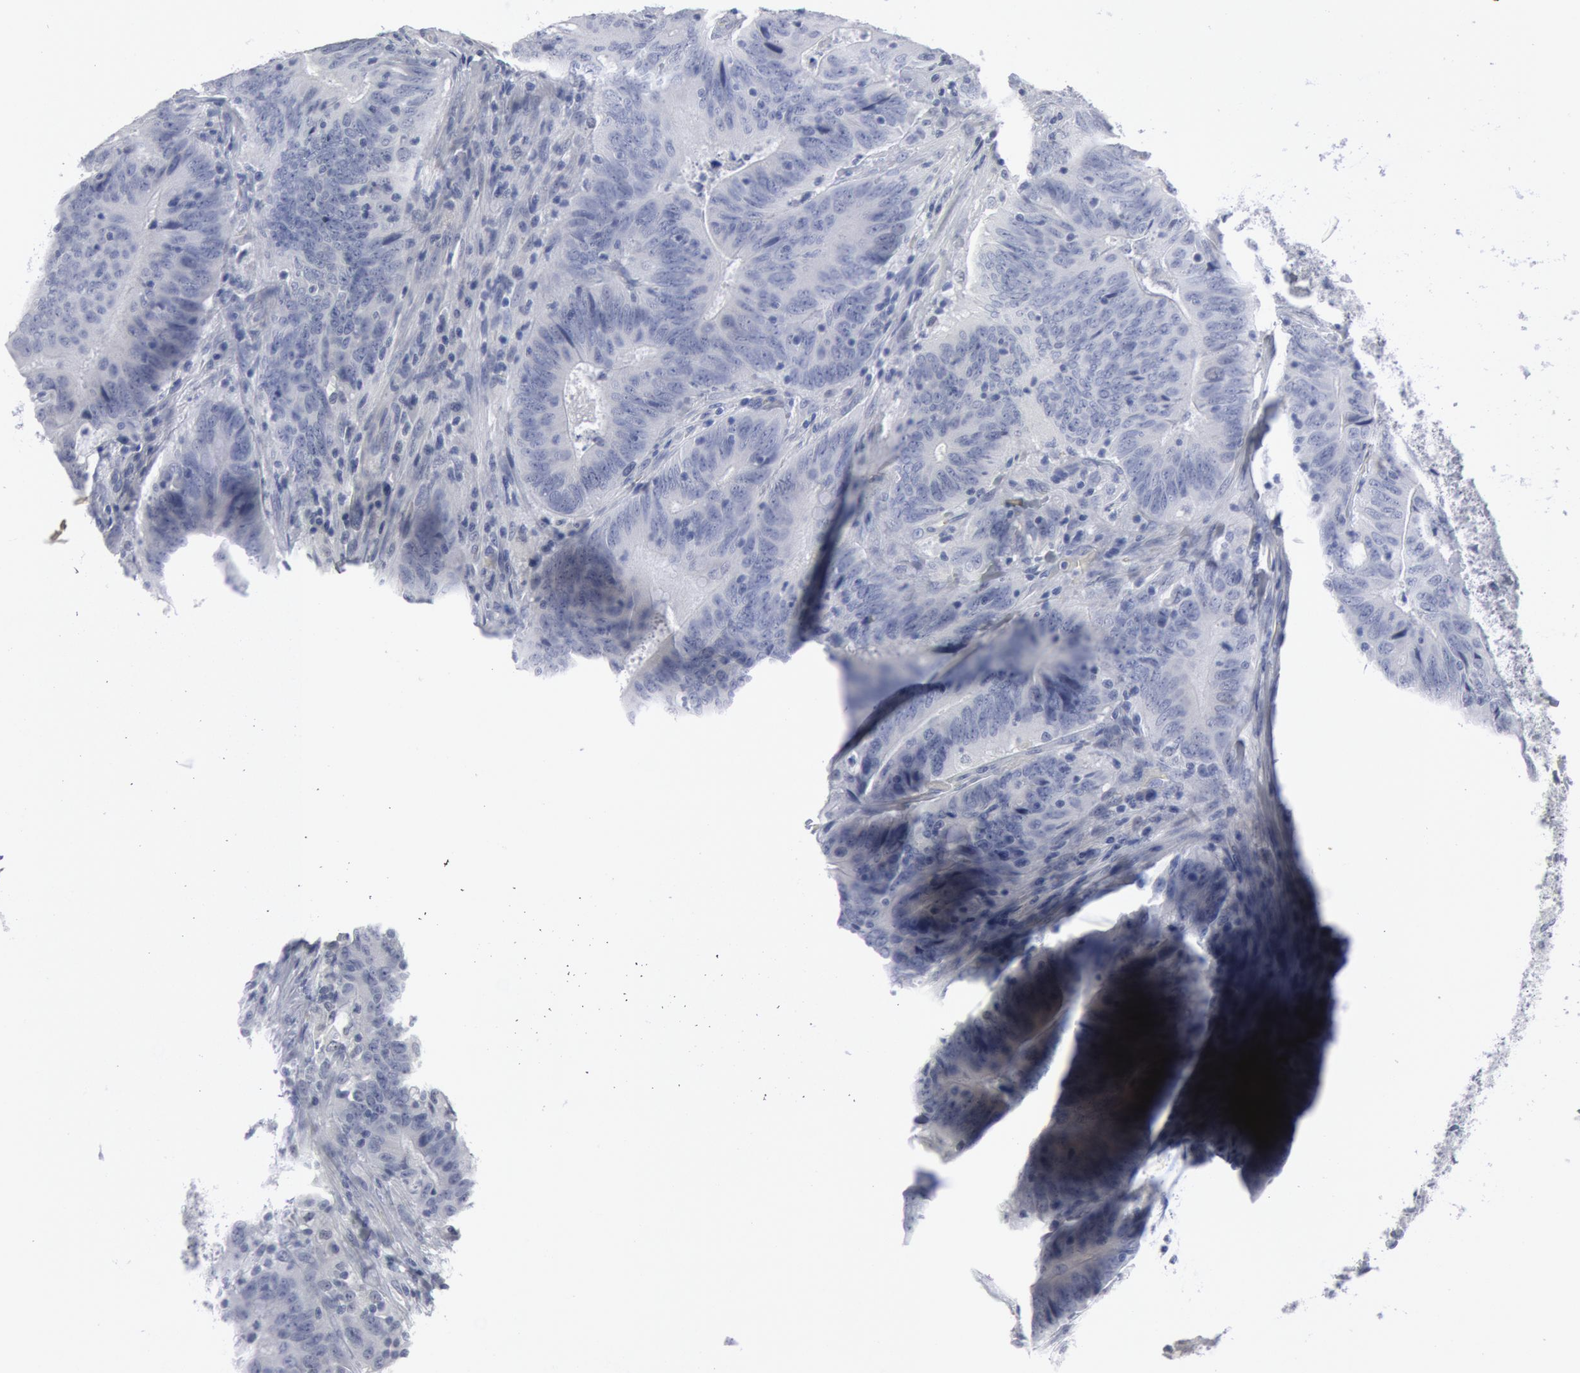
{"staining": {"intensity": "negative", "quantity": "none", "location": "none"}, "tissue": "colorectal cancer", "cell_type": "Tumor cells", "image_type": "cancer", "snomed": [{"axis": "morphology", "description": "Adenocarcinoma, NOS"}, {"axis": "topography", "description": "Colon"}], "caption": "Immunohistochemistry histopathology image of human colorectal cancer stained for a protein (brown), which exhibits no staining in tumor cells.", "gene": "DMC1", "patient": {"sex": "male", "age": 54}}